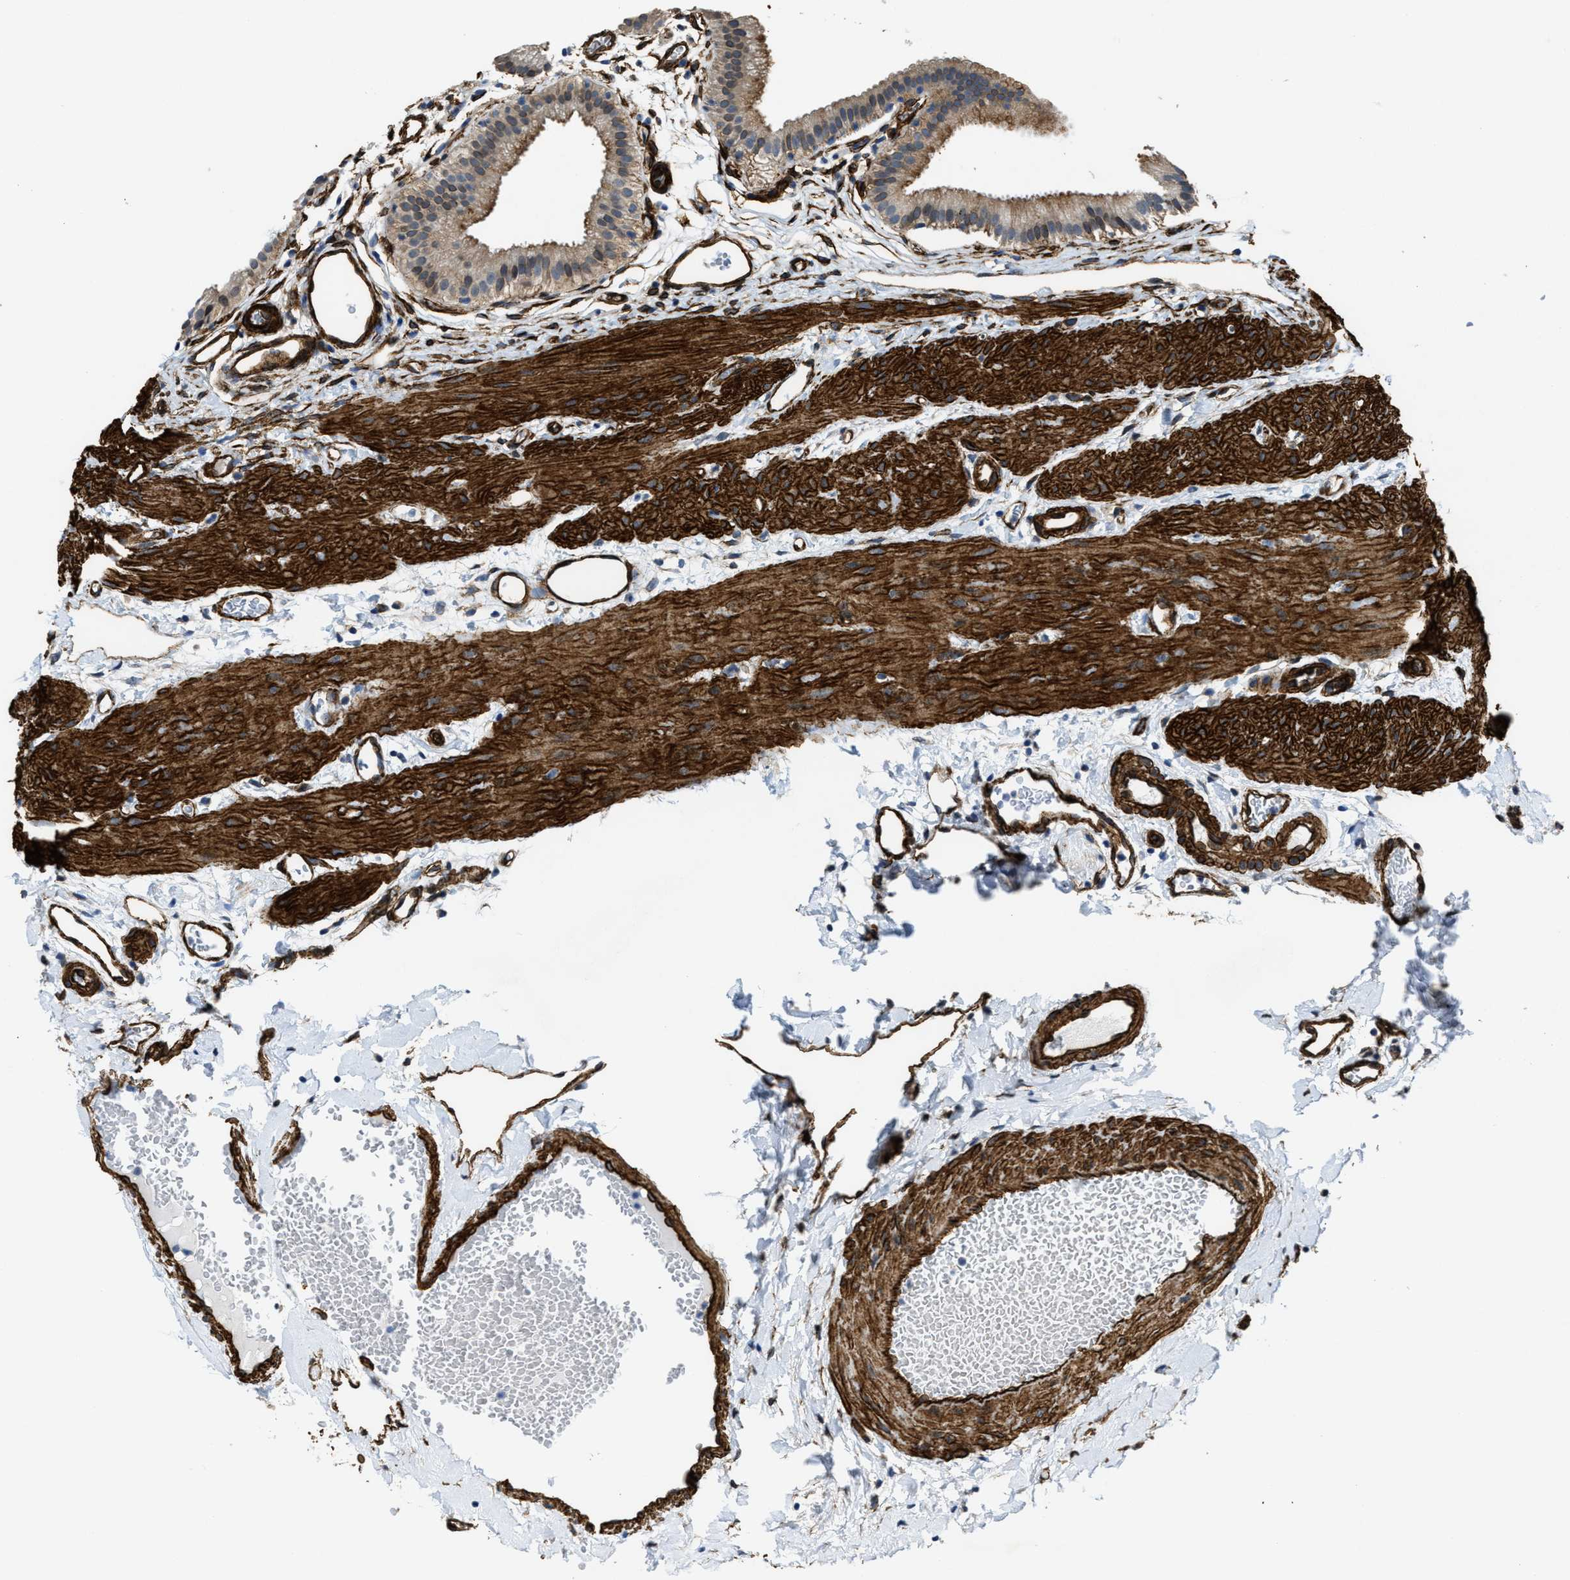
{"staining": {"intensity": "weak", "quantity": "25%-75%", "location": "cytoplasmic/membranous"}, "tissue": "gallbladder", "cell_type": "Glandular cells", "image_type": "normal", "snomed": [{"axis": "morphology", "description": "Normal tissue, NOS"}, {"axis": "topography", "description": "Gallbladder"}], "caption": "A brown stain highlights weak cytoplasmic/membranous staining of a protein in glandular cells of unremarkable human gallbladder. Using DAB (3,3'-diaminobenzidine) (brown) and hematoxylin (blue) stains, captured at high magnification using brightfield microscopy.", "gene": "NAB1", "patient": {"sex": "female", "age": 26}}